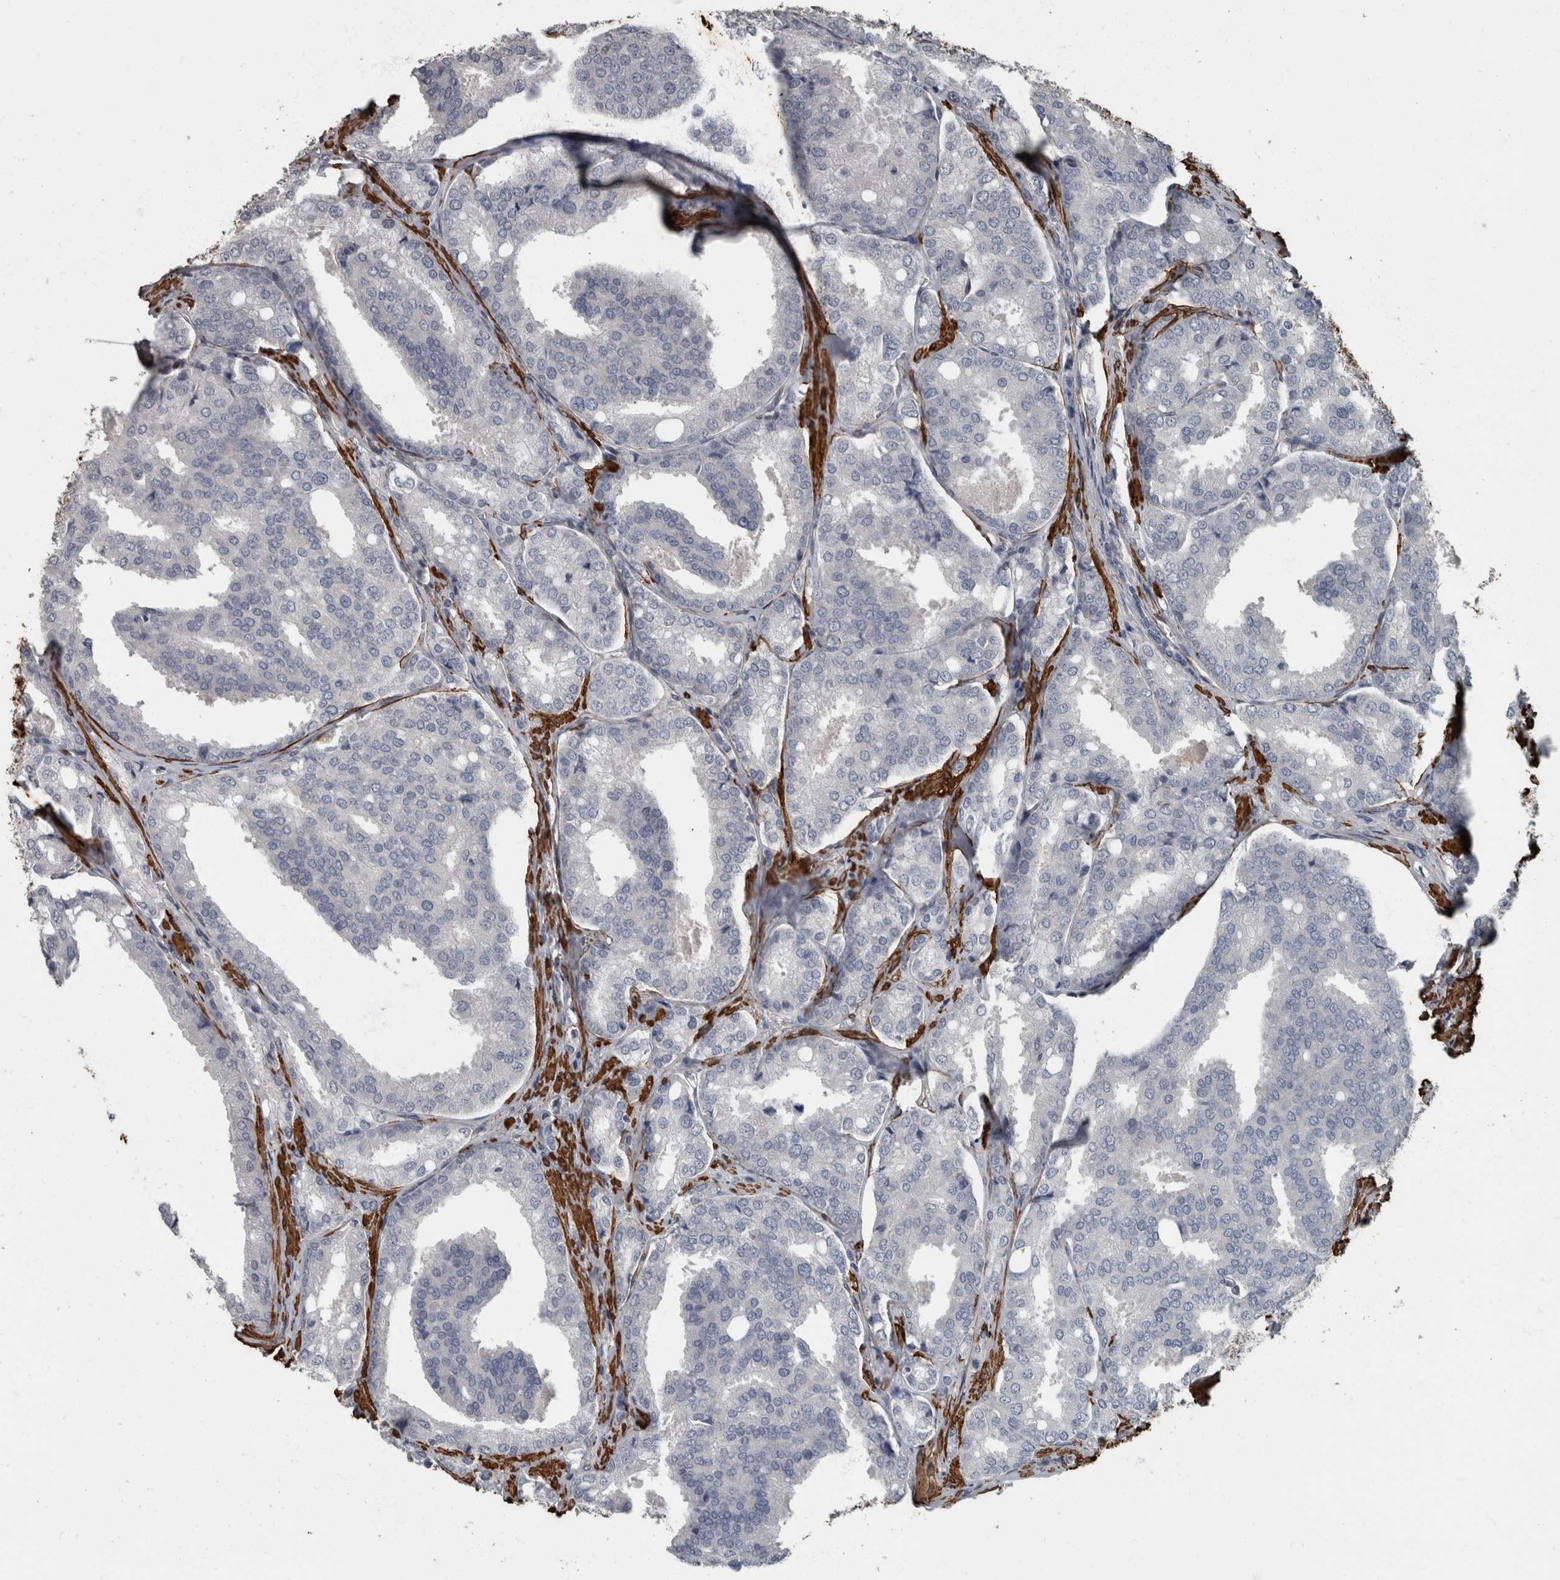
{"staining": {"intensity": "negative", "quantity": "none", "location": "none"}, "tissue": "prostate cancer", "cell_type": "Tumor cells", "image_type": "cancer", "snomed": [{"axis": "morphology", "description": "Adenocarcinoma, High grade"}, {"axis": "topography", "description": "Prostate"}], "caption": "This is an immunohistochemistry (IHC) histopathology image of human adenocarcinoma (high-grade) (prostate). There is no staining in tumor cells.", "gene": "MASTL", "patient": {"sex": "male", "age": 50}}